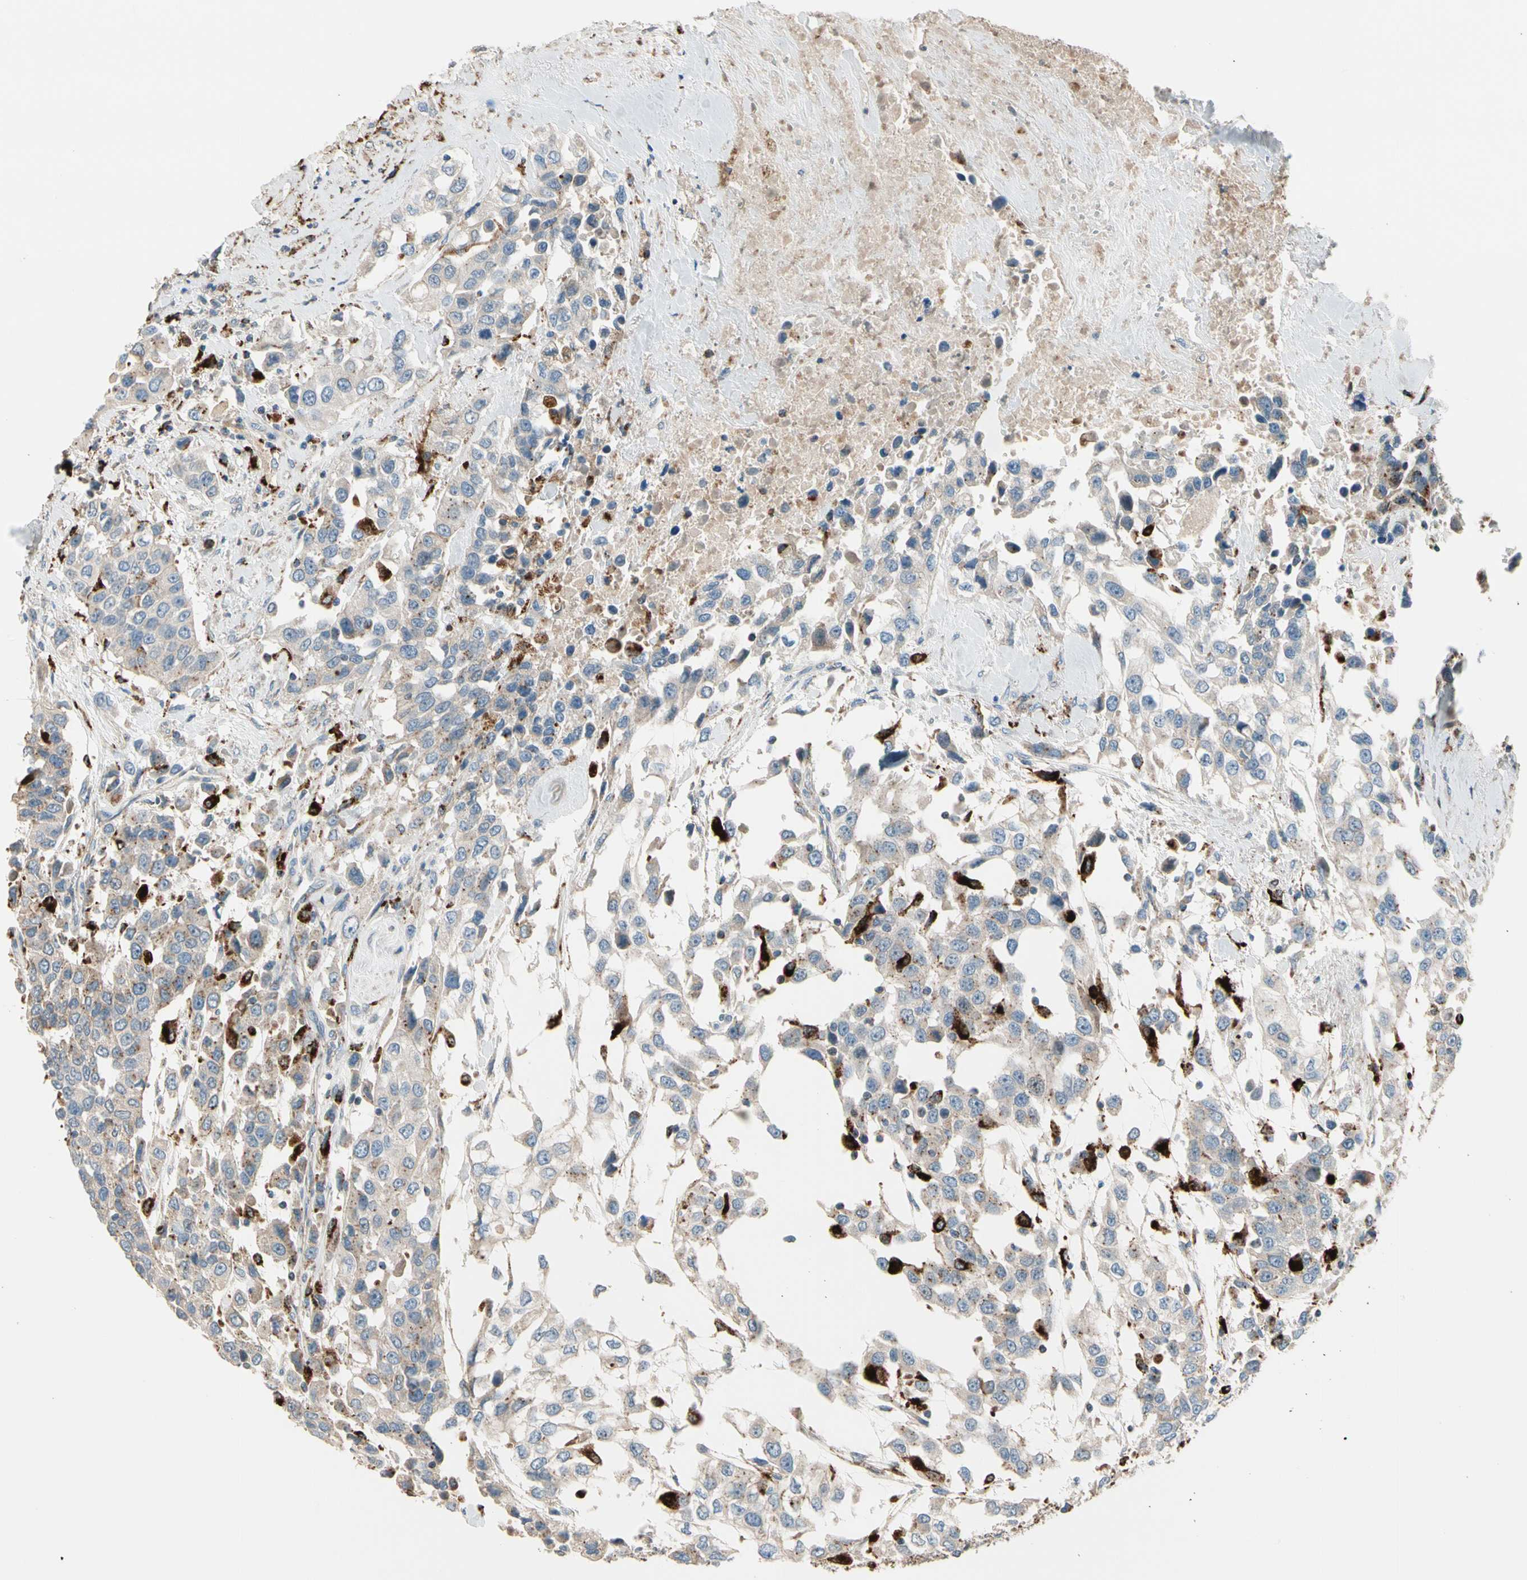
{"staining": {"intensity": "negative", "quantity": "none", "location": "none"}, "tissue": "urothelial cancer", "cell_type": "Tumor cells", "image_type": "cancer", "snomed": [{"axis": "morphology", "description": "Urothelial carcinoma, High grade"}, {"axis": "topography", "description": "Urinary bladder"}], "caption": "IHC of human high-grade urothelial carcinoma demonstrates no staining in tumor cells.", "gene": "GM2A", "patient": {"sex": "female", "age": 80}}